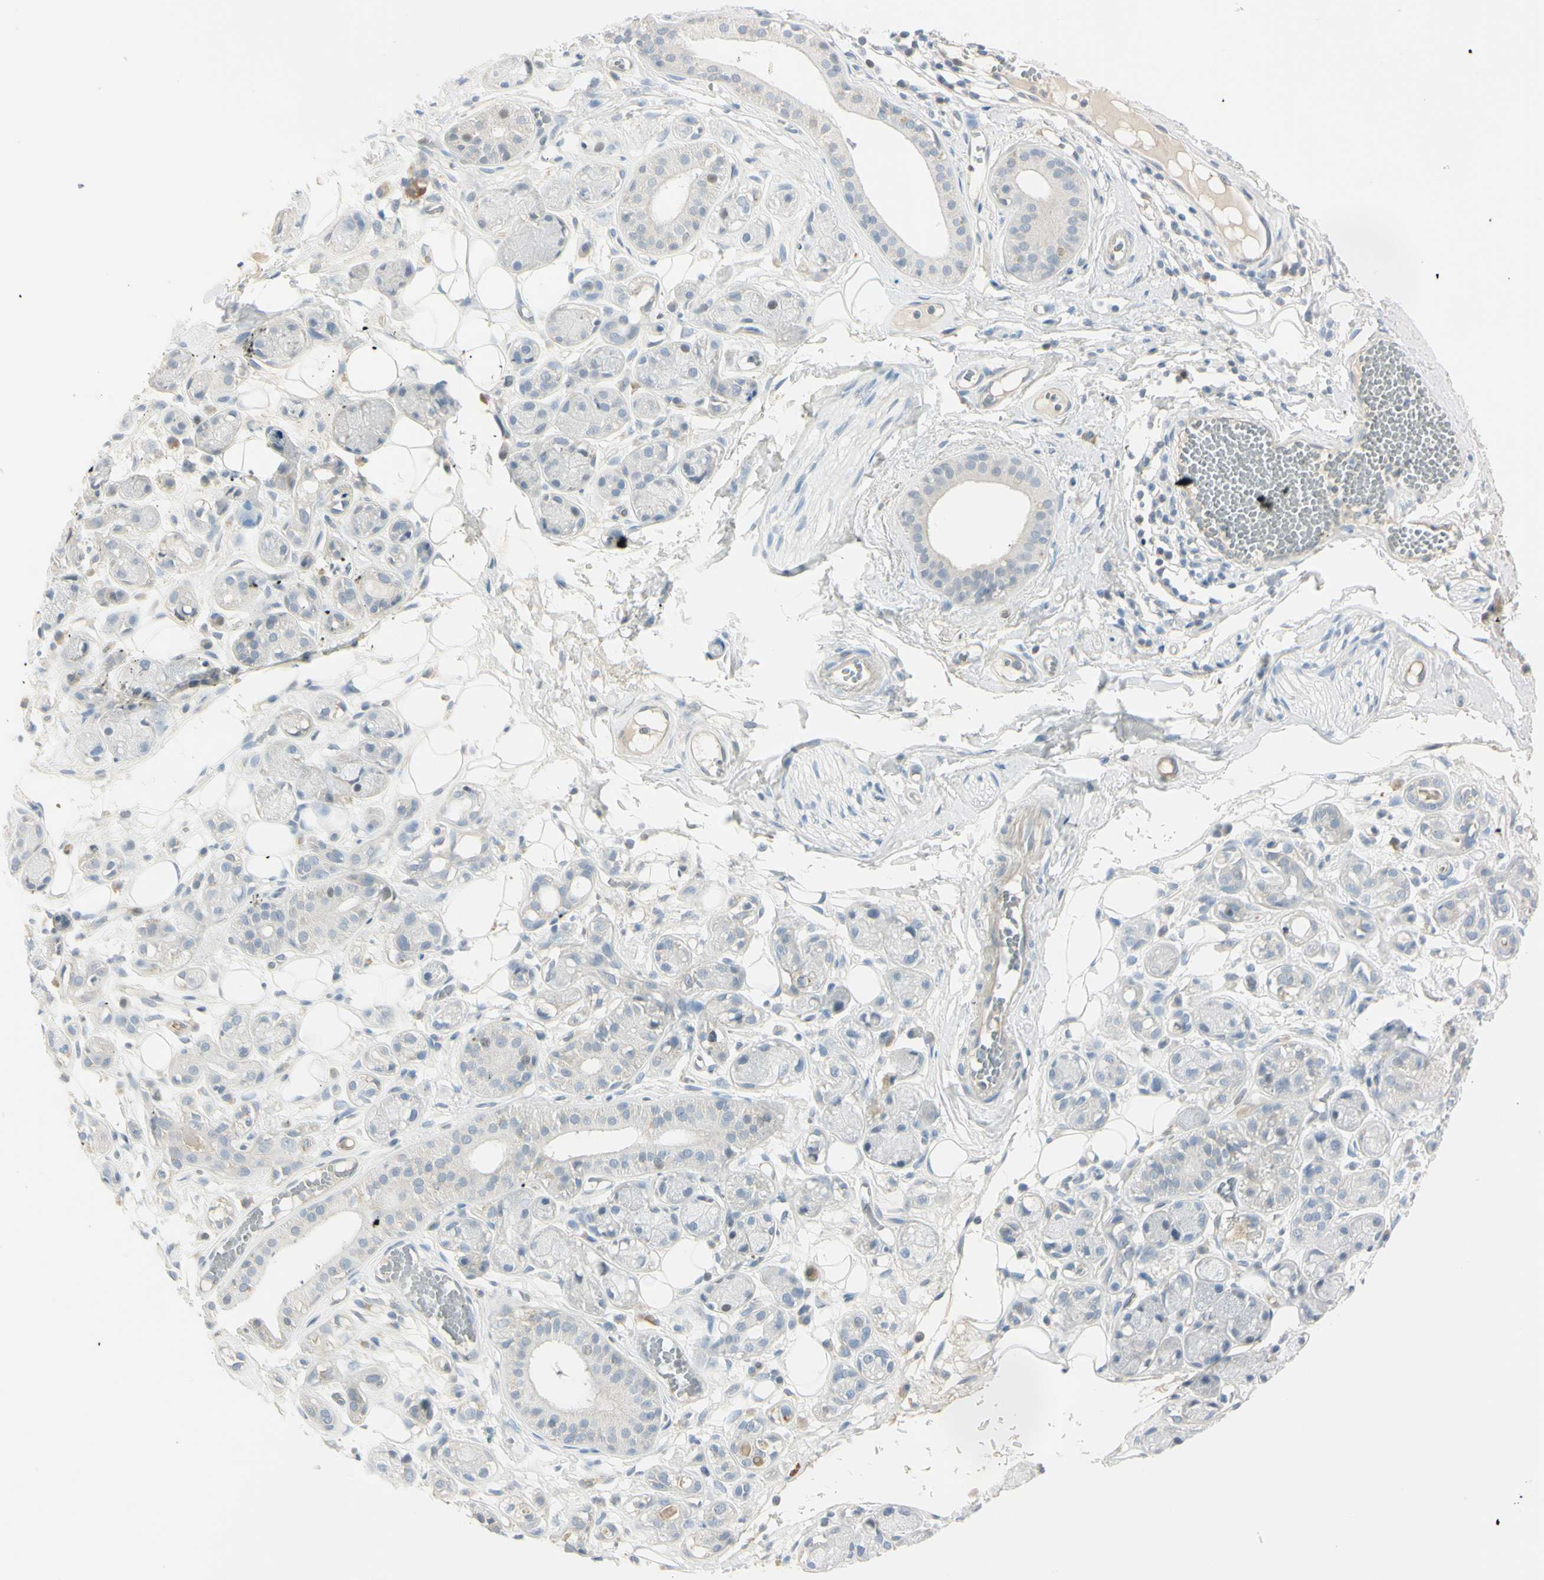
{"staining": {"intensity": "negative", "quantity": "none", "location": "none"}, "tissue": "adipose tissue", "cell_type": "Adipocytes", "image_type": "normal", "snomed": [{"axis": "morphology", "description": "Normal tissue, NOS"}, {"axis": "morphology", "description": "Inflammation, NOS"}, {"axis": "topography", "description": "Vascular tissue"}, {"axis": "topography", "description": "Salivary gland"}], "caption": "DAB (3,3'-diaminobenzidine) immunohistochemical staining of unremarkable human adipose tissue exhibits no significant staining in adipocytes.", "gene": "ASB9", "patient": {"sex": "female", "age": 75}}